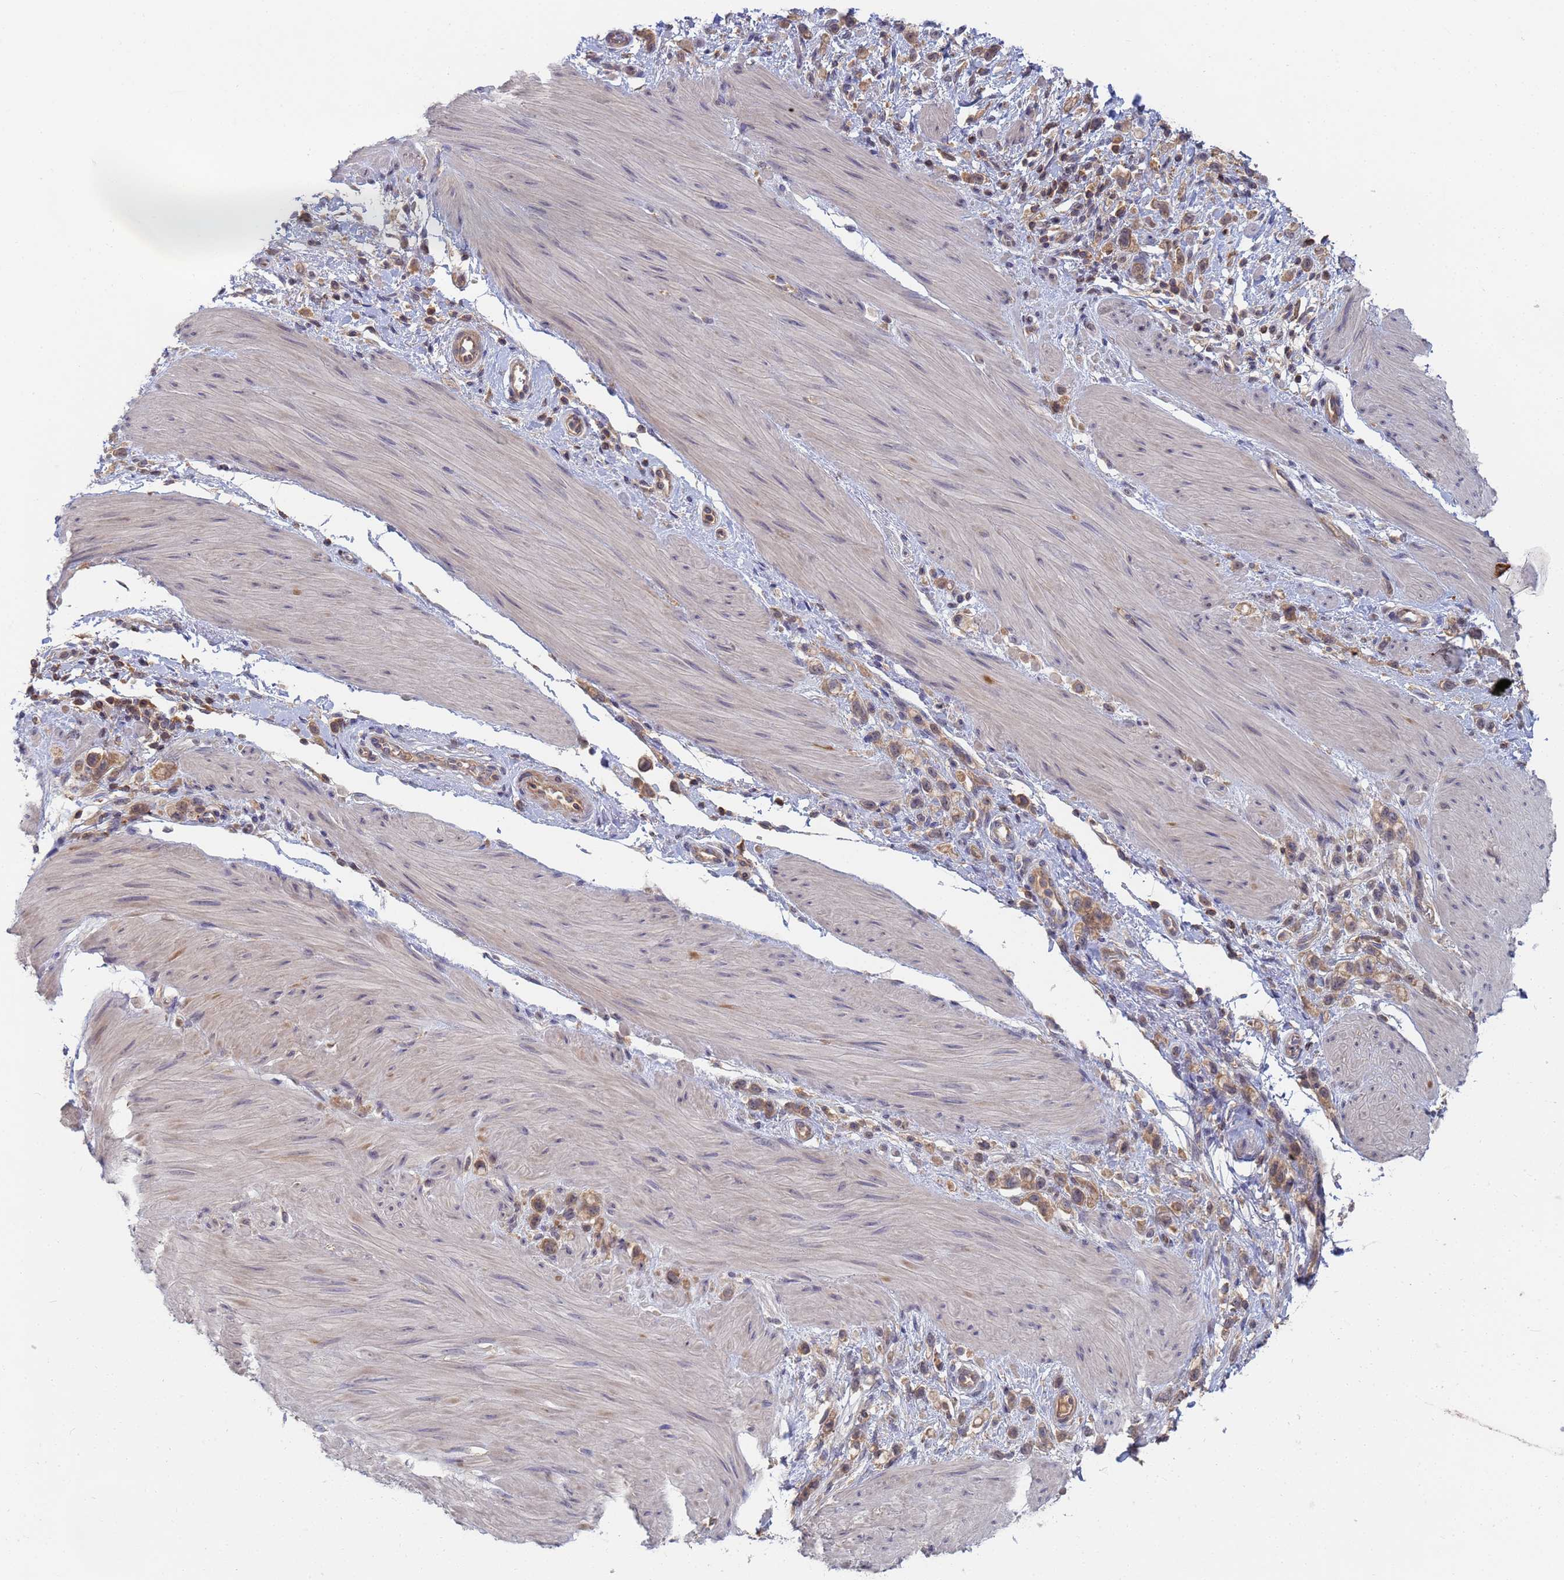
{"staining": {"intensity": "moderate", "quantity": ">75%", "location": "cytoplasmic/membranous"}, "tissue": "stomach cancer", "cell_type": "Tumor cells", "image_type": "cancer", "snomed": [{"axis": "morphology", "description": "Adenocarcinoma, NOS"}, {"axis": "topography", "description": "Stomach"}], "caption": "About >75% of tumor cells in human stomach cancer demonstrate moderate cytoplasmic/membranous protein staining as visualized by brown immunohistochemical staining.", "gene": "SHARPIN", "patient": {"sex": "female", "age": 65}}